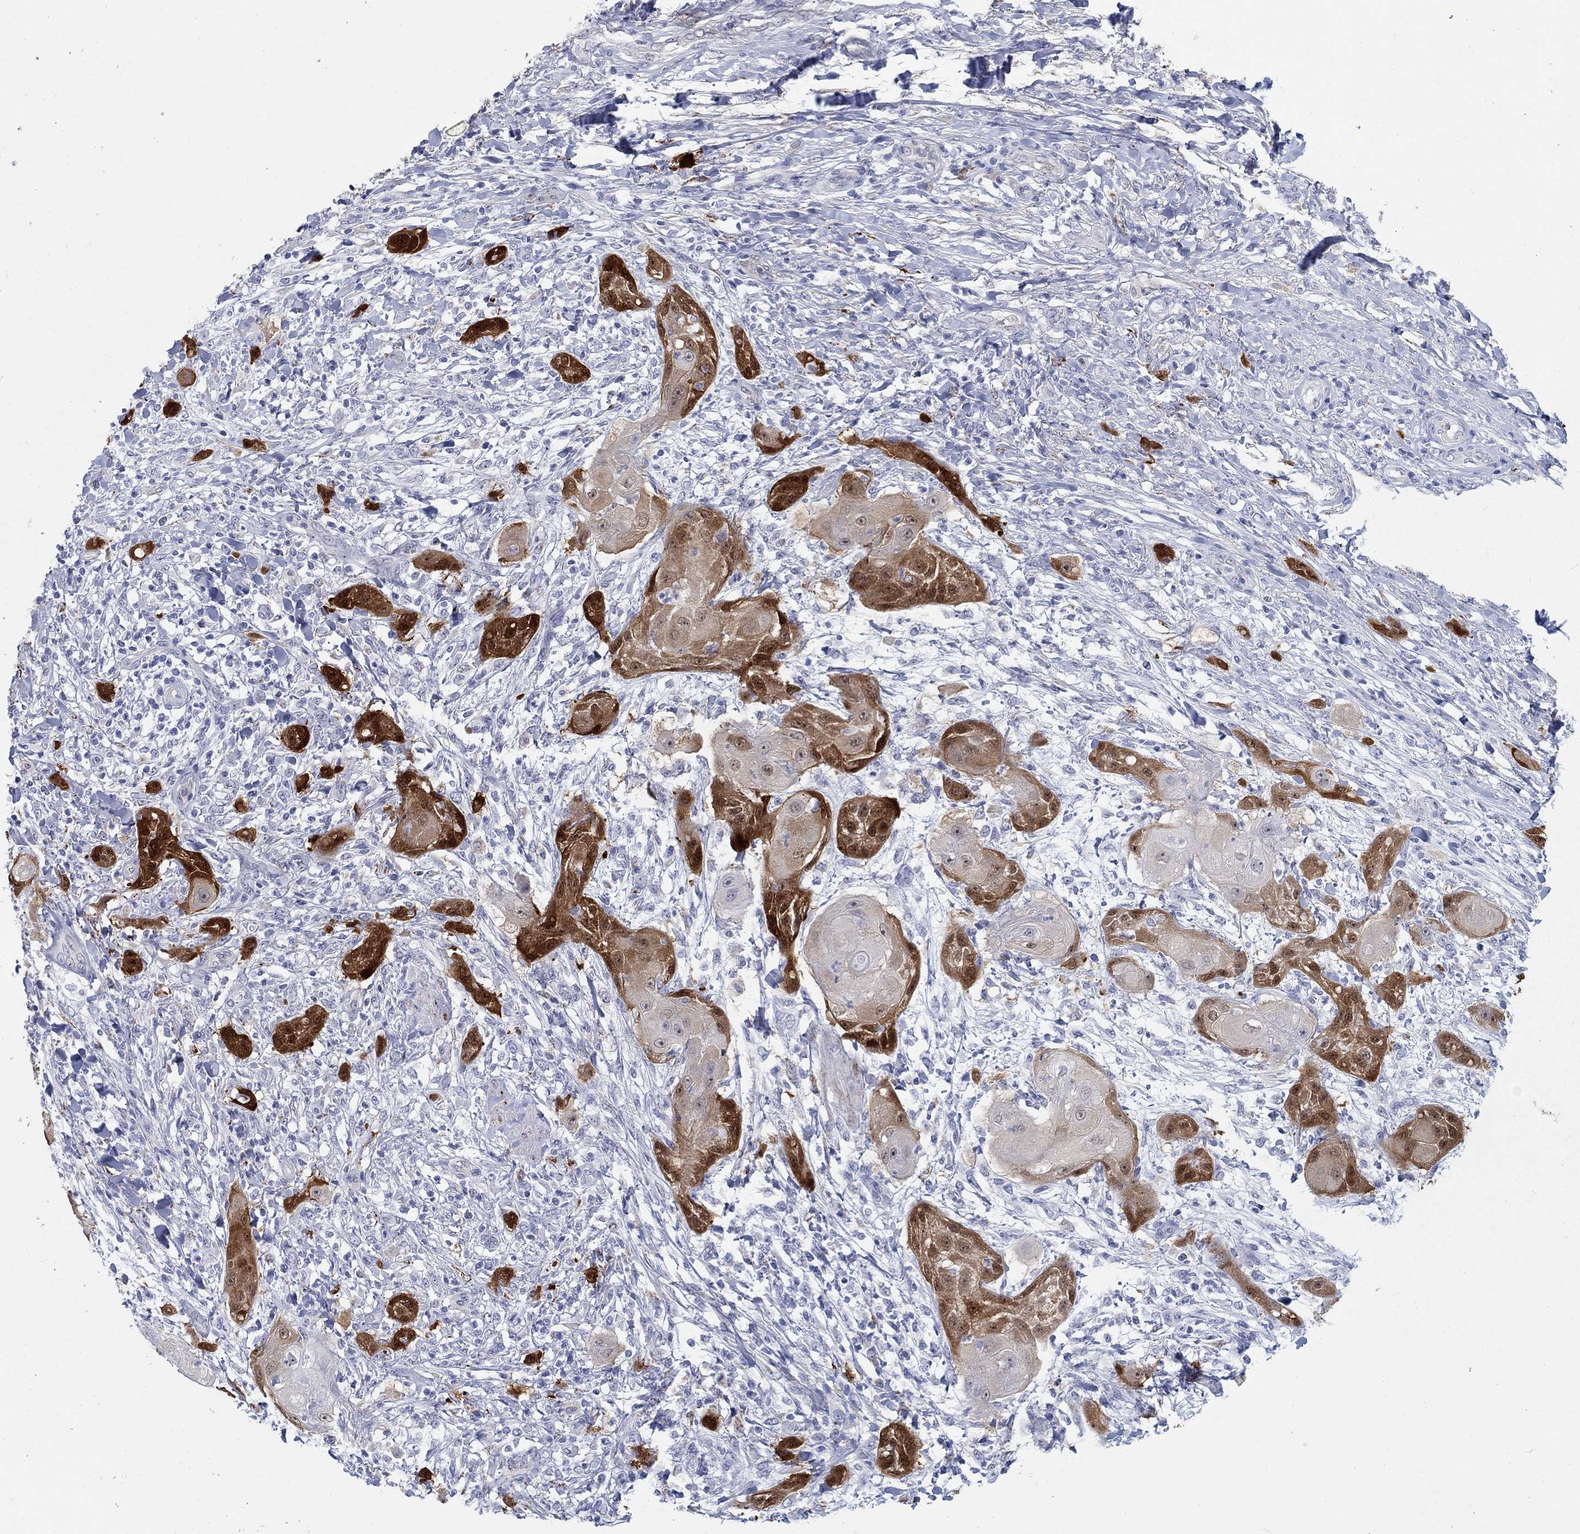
{"staining": {"intensity": "strong", "quantity": "25%-75%", "location": "cytoplasmic/membranous"}, "tissue": "skin cancer", "cell_type": "Tumor cells", "image_type": "cancer", "snomed": [{"axis": "morphology", "description": "Squamous cell carcinoma, NOS"}, {"axis": "topography", "description": "Skin"}], "caption": "Immunohistochemistry (IHC) histopathology image of neoplastic tissue: skin squamous cell carcinoma stained using immunohistochemistry (IHC) displays high levels of strong protein expression localized specifically in the cytoplasmic/membranous of tumor cells, appearing as a cytoplasmic/membranous brown color.", "gene": "AKR1C2", "patient": {"sex": "male", "age": 62}}